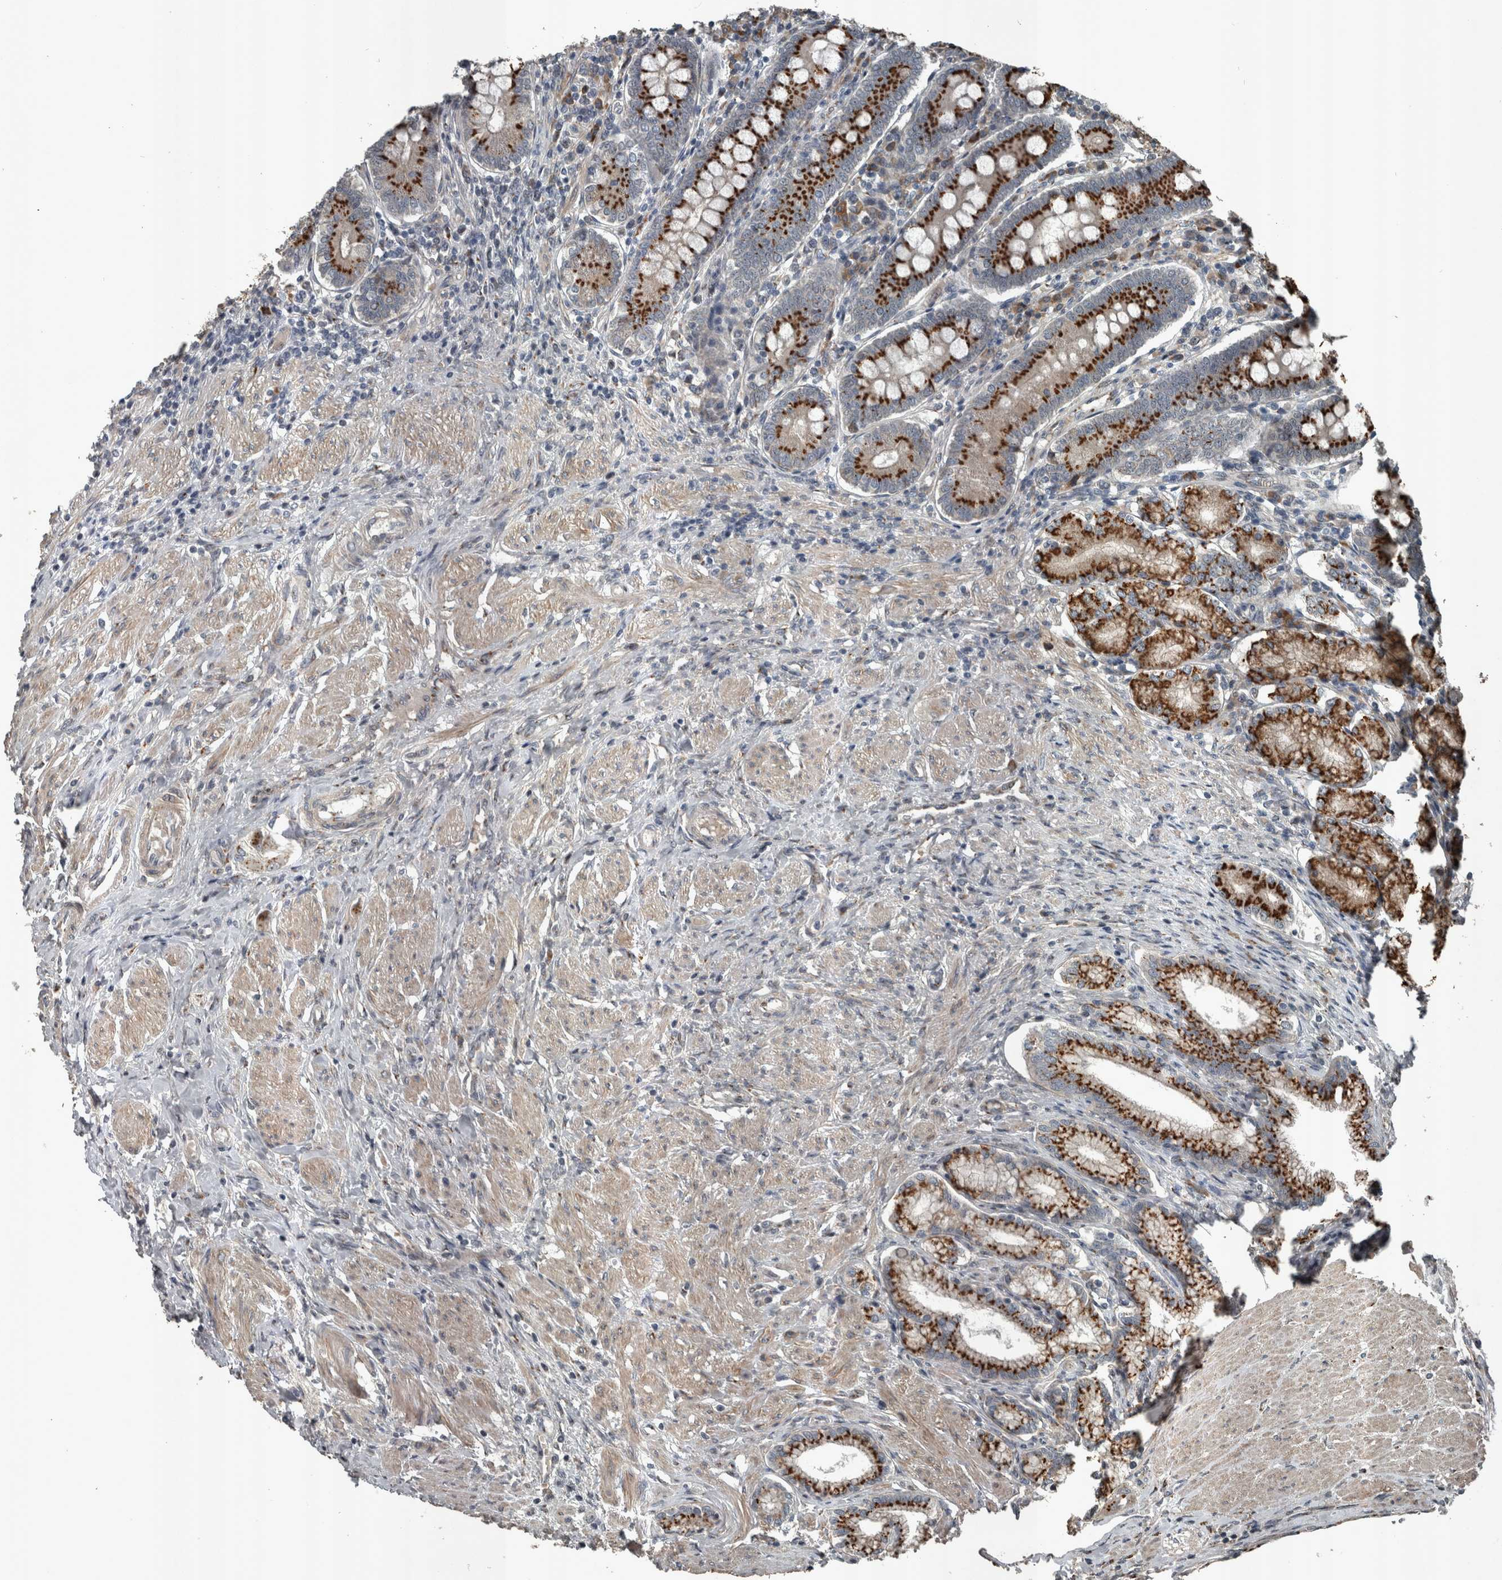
{"staining": {"intensity": "strong", "quantity": ">75%", "location": "cytoplasmic/membranous"}, "tissue": "duodenum", "cell_type": "Glandular cells", "image_type": "normal", "snomed": [{"axis": "morphology", "description": "Normal tissue, NOS"}, {"axis": "morphology", "description": "Adenocarcinoma, NOS"}, {"axis": "topography", "description": "Pancreas"}, {"axis": "topography", "description": "Duodenum"}], "caption": "Human duodenum stained with a brown dye displays strong cytoplasmic/membranous positive positivity in approximately >75% of glandular cells.", "gene": "ZNF345", "patient": {"sex": "male", "age": 50}}